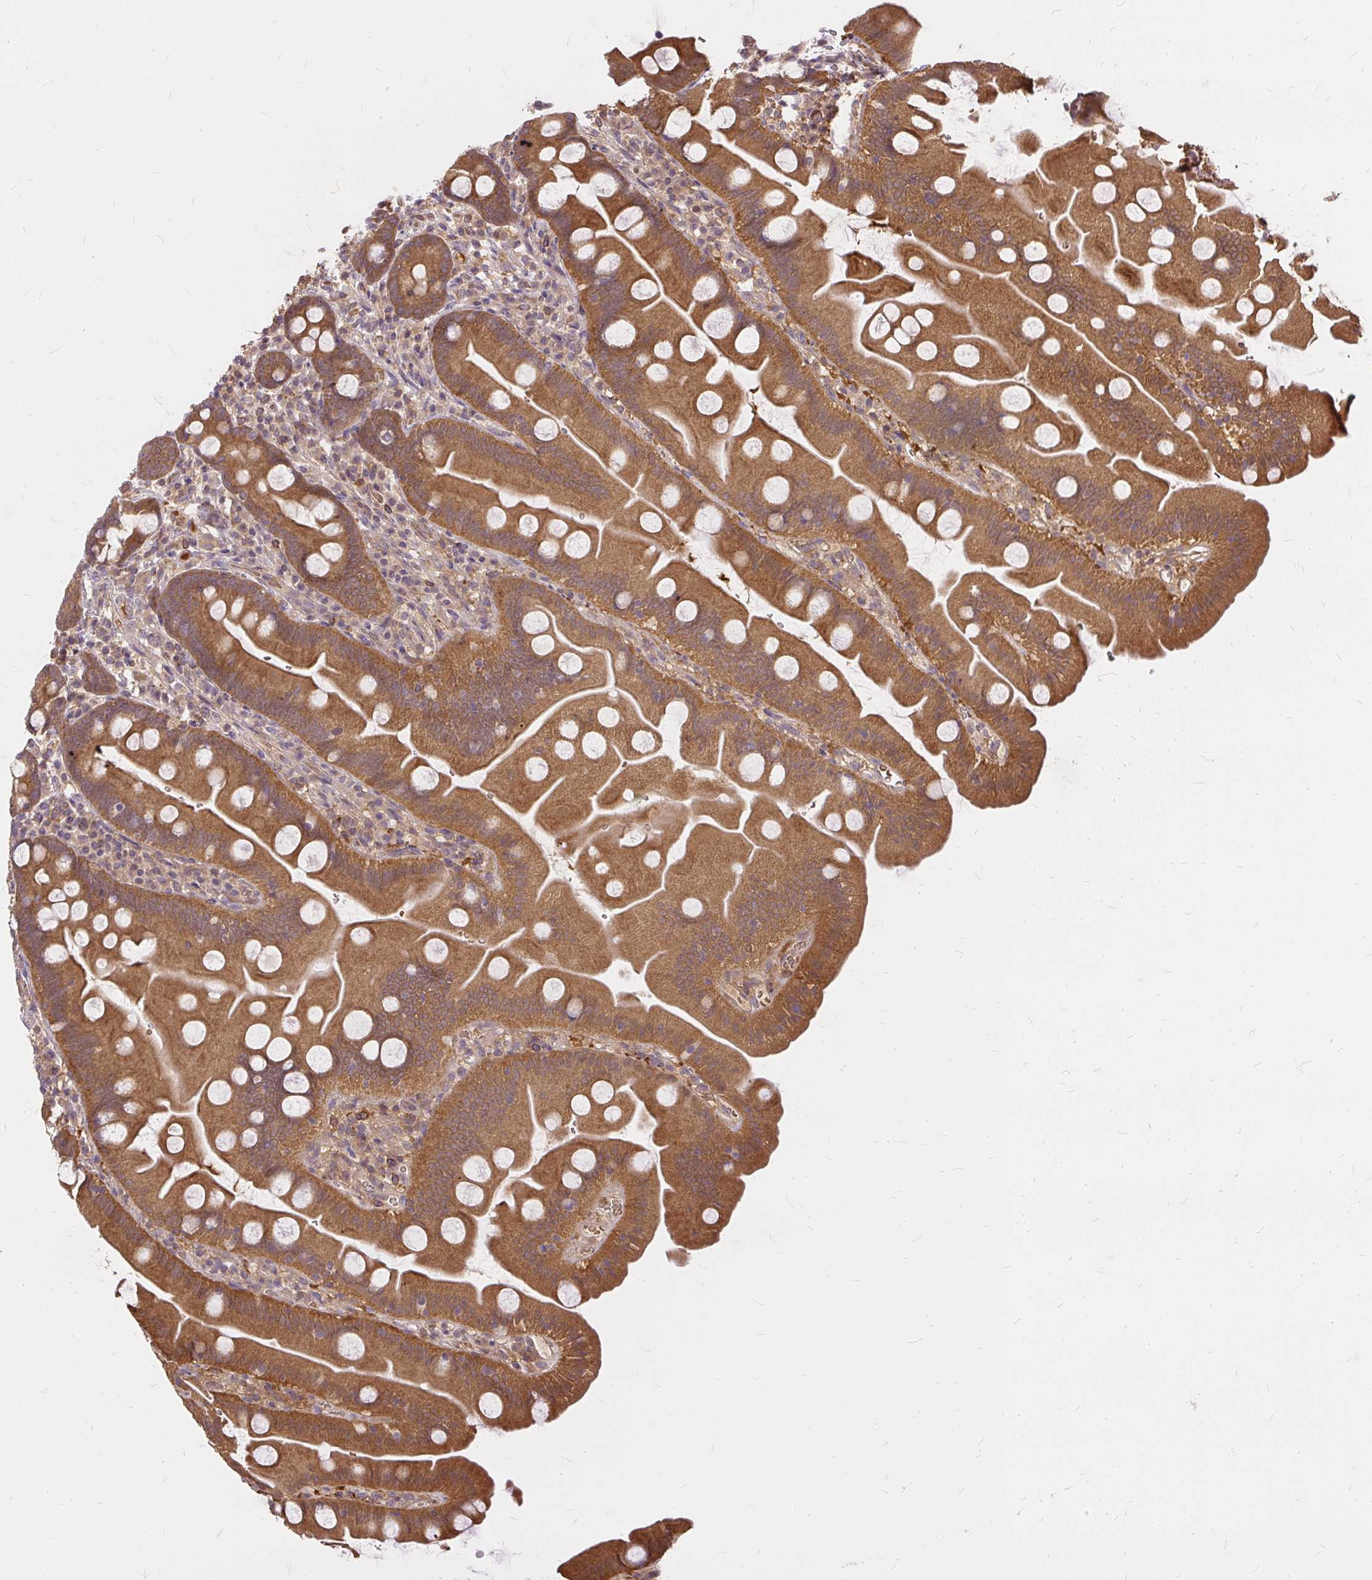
{"staining": {"intensity": "moderate", "quantity": ">75%", "location": "cytoplasmic/membranous"}, "tissue": "small intestine", "cell_type": "Glandular cells", "image_type": "normal", "snomed": [{"axis": "morphology", "description": "Normal tissue, NOS"}, {"axis": "topography", "description": "Small intestine"}], "caption": "An IHC histopathology image of normal tissue is shown. Protein staining in brown highlights moderate cytoplasmic/membranous positivity in small intestine within glandular cells. (Brightfield microscopy of DAB IHC at high magnification).", "gene": "AP5S1", "patient": {"sex": "female", "age": 68}}